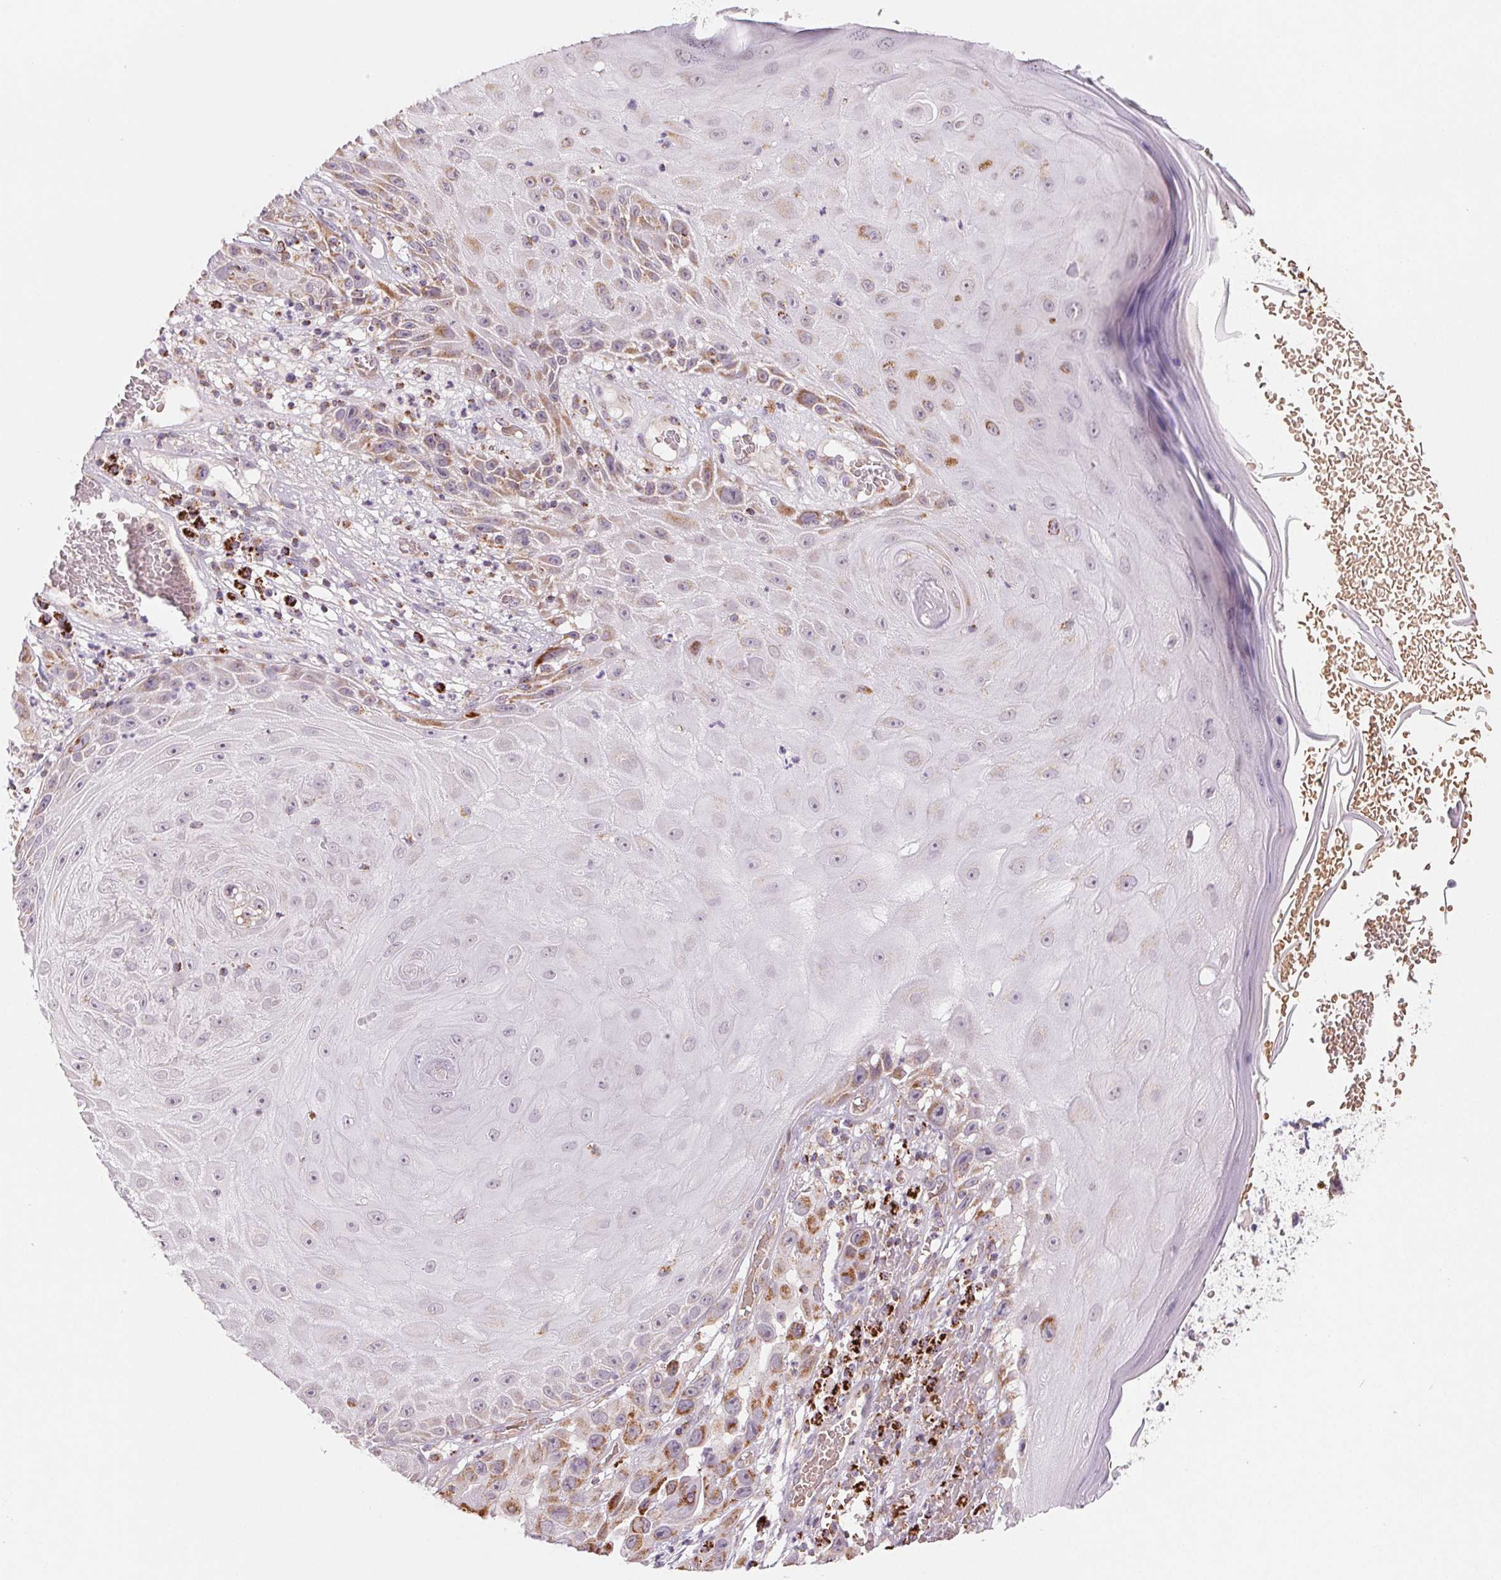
{"staining": {"intensity": "moderate", "quantity": "25%-75%", "location": "cytoplasmic/membranous"}, "tissue": "skin cancer", "cell_type": "Tumor cells", "image_type": "cancer", "snomed": [{"axis": "morphology", "description": "Squamous cell carcinoma, NOS"}, {"axis": "topography", "description": "Skin"}], "caption": "Skin cancer (squamous cell carcinoma) tissue shows moderate cytoplasmic/membranous staining in approximately 25%-75% of tumor cells, visualized by immunohistochemistry. The staining was performed using DAB (3,3'-diaminobenzidine), with brown indicating positive protein expression. Nuclei are stained blue with hematoxylin.", "gene": "HINT2", "patient": {"sex": "male", "age": 81}}